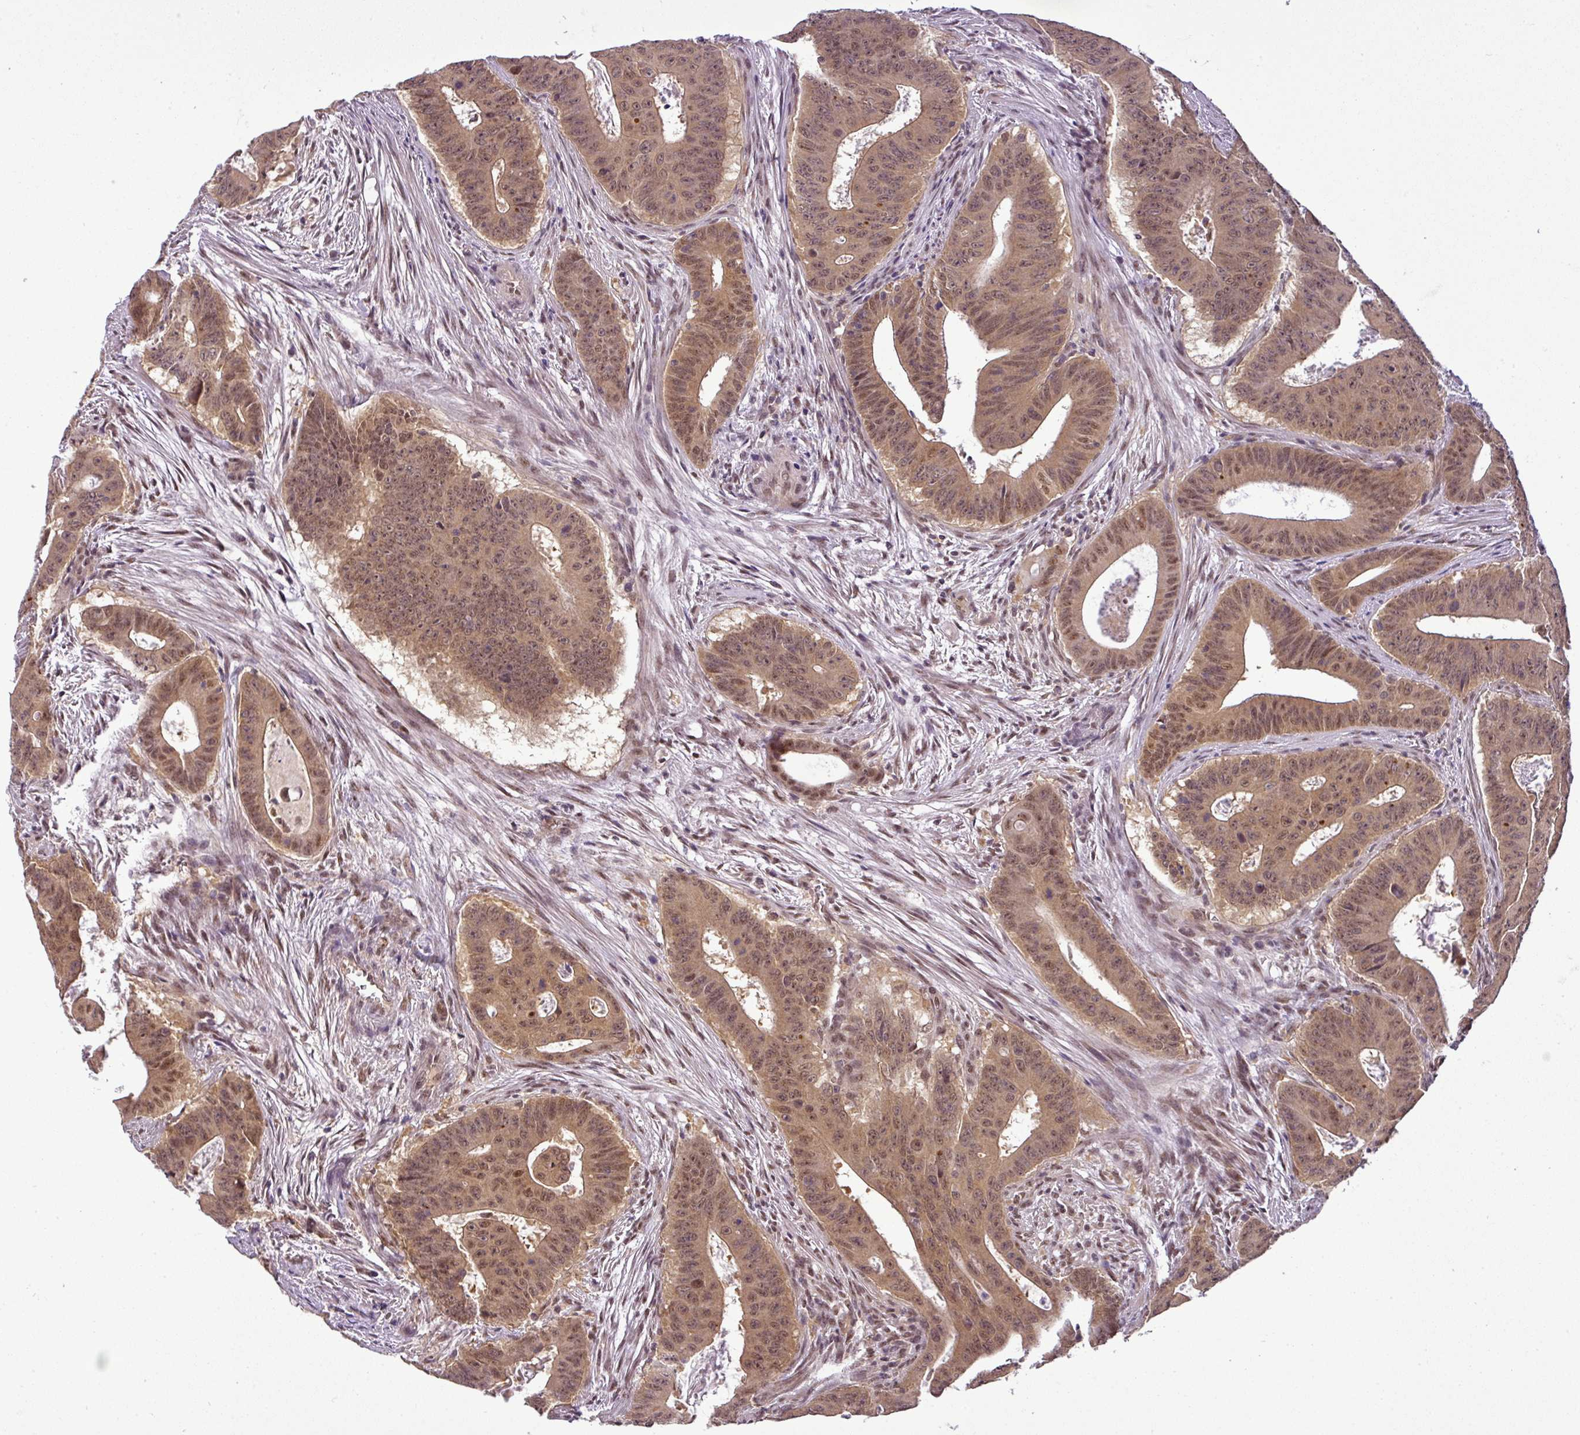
{"staining": {"intensity": "moderate", "quantity": ">75%", "location": "cytoplasmic/membranous,nuclear"}, "tissue": "colorectal cancer", "cell_type": "Tumor cells", "image_type": "cancer", "snomed": [{"axis": "morphology", "description": "Adenocarcinoma, NOS"}, {"axis": "topography", "description": "Rectum"}], "caption": "A photomicrograph of colorectal adenocarcinoma stained for a protein exhibits moderate cytoplasmic/membranous and nuclear brown staining in tumor cells. The staining is performed using DAB brown chromogen to label protein expression. The nuclei are counter-stained blue using hematoxylin.", "gene": "MFHAS1", "patient": {"sex": "female", "age": 75}}